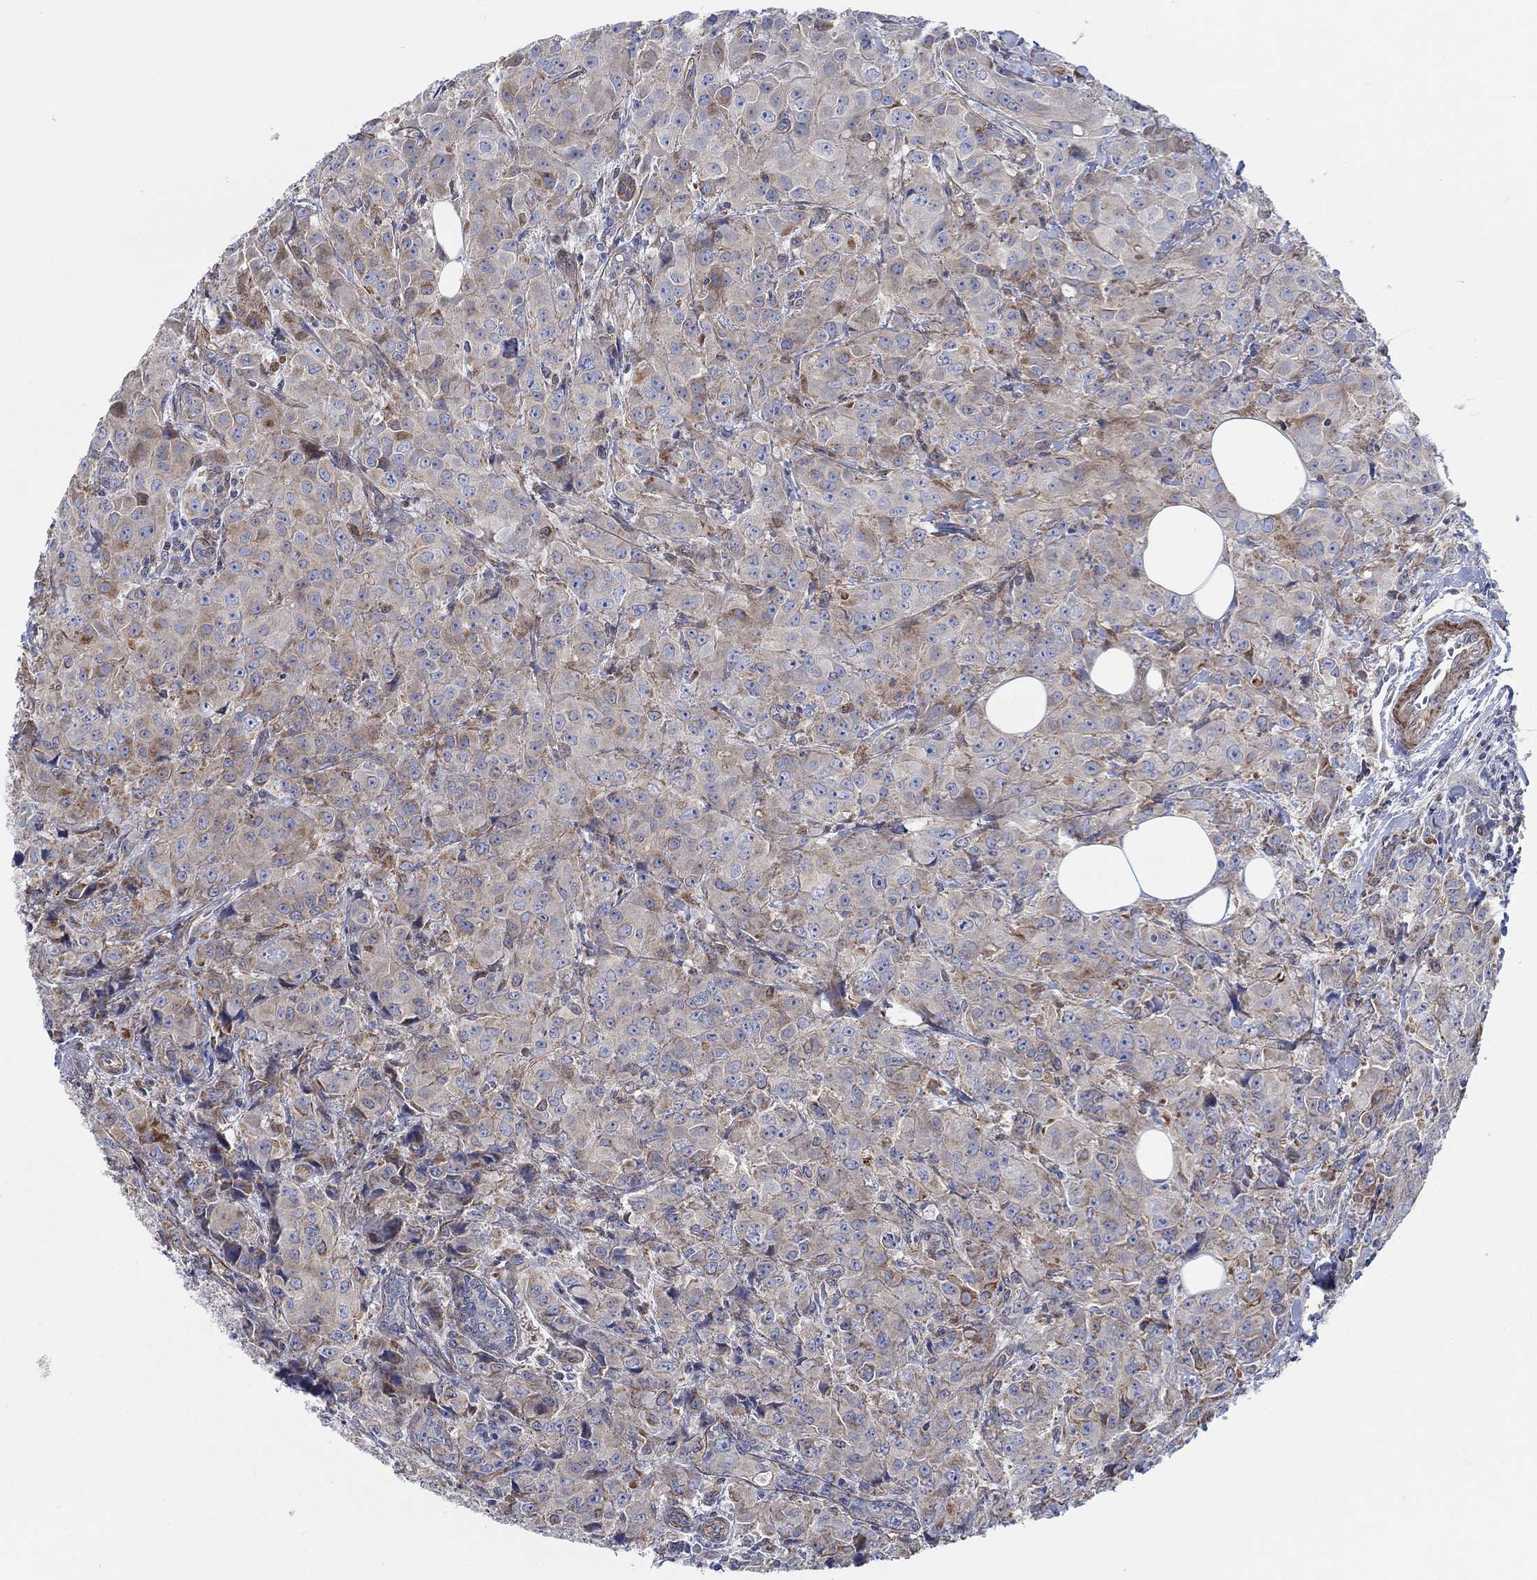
{"staining": {"intensity": "weak", "quantity": "25%-75%", "location": "cytoplasmic/membranous"}, "tissue": "breast cancer", "cell_type": "Tumor cells", "image_type": "cancer", "snomed": [{"axis": "morphology", "description": "Duct carcinoma"}, {"axis": "topography", "description": "Breast"}], "caption": "A brown stain shows weak cytoplasmic/membranous expression of a protein in invasive ductal carcinoma (breast) tumor cells.", "gene": "FMN1", "patient": {"sex": "female", "age": 43}}